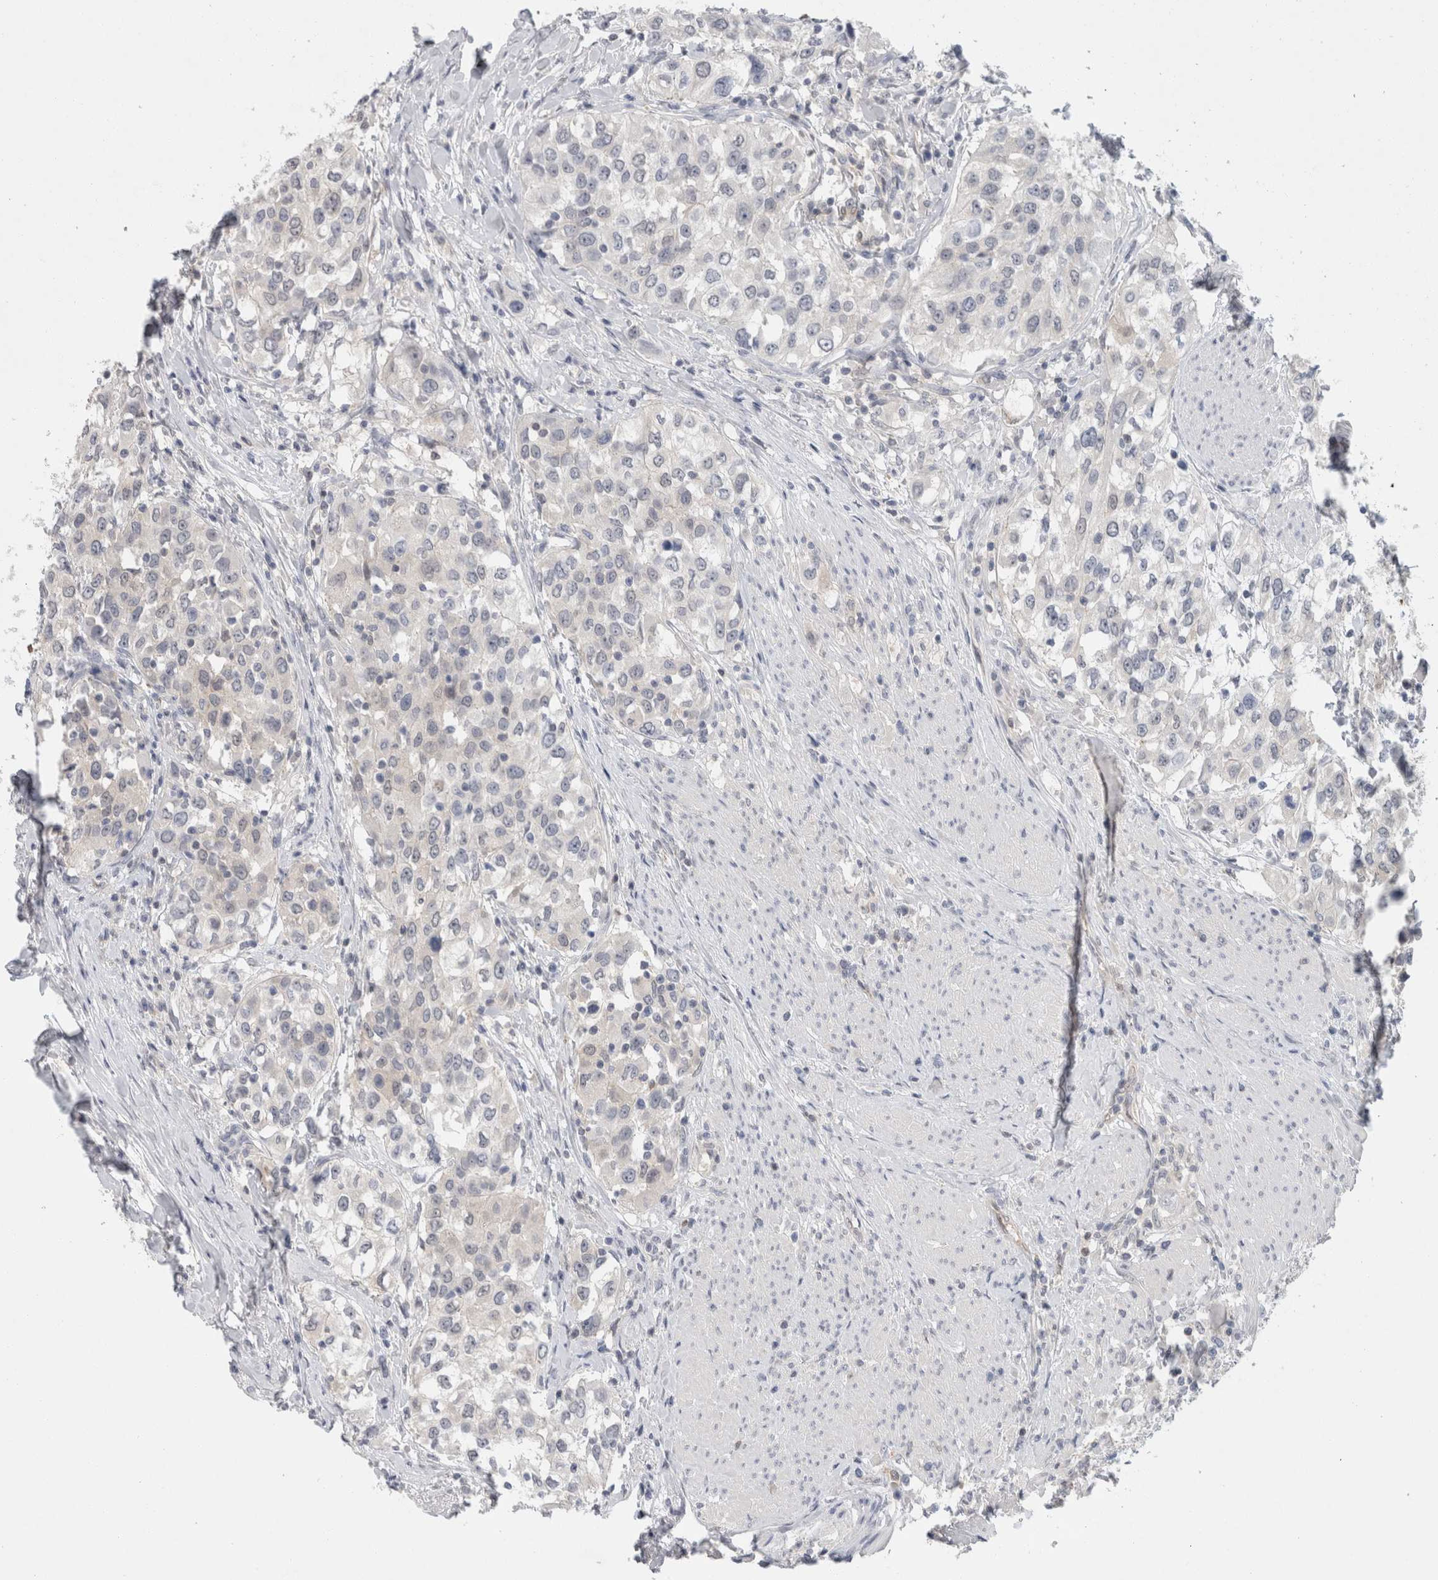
{"staining": {"intensity": "negative", "quantity": "none", "location": "none"}, "tissue": "urothelial cancer", "cell_type": "Tumor cells", "image_type": "cancer", "snomed": [{"axis": "morphology", "description": "Urothelial carcinoma, High grade"}, {"axis": "topography", "description": "Urinary bladder"}], "caption": "This micrograph is of urothelial cancer stained with IHC to label a protein in brown with the nuclei are counter-stained blue. There is no expression in tumor cells.", "gene": "CASP6", "patient": {"sex": "female", "age": 80}}